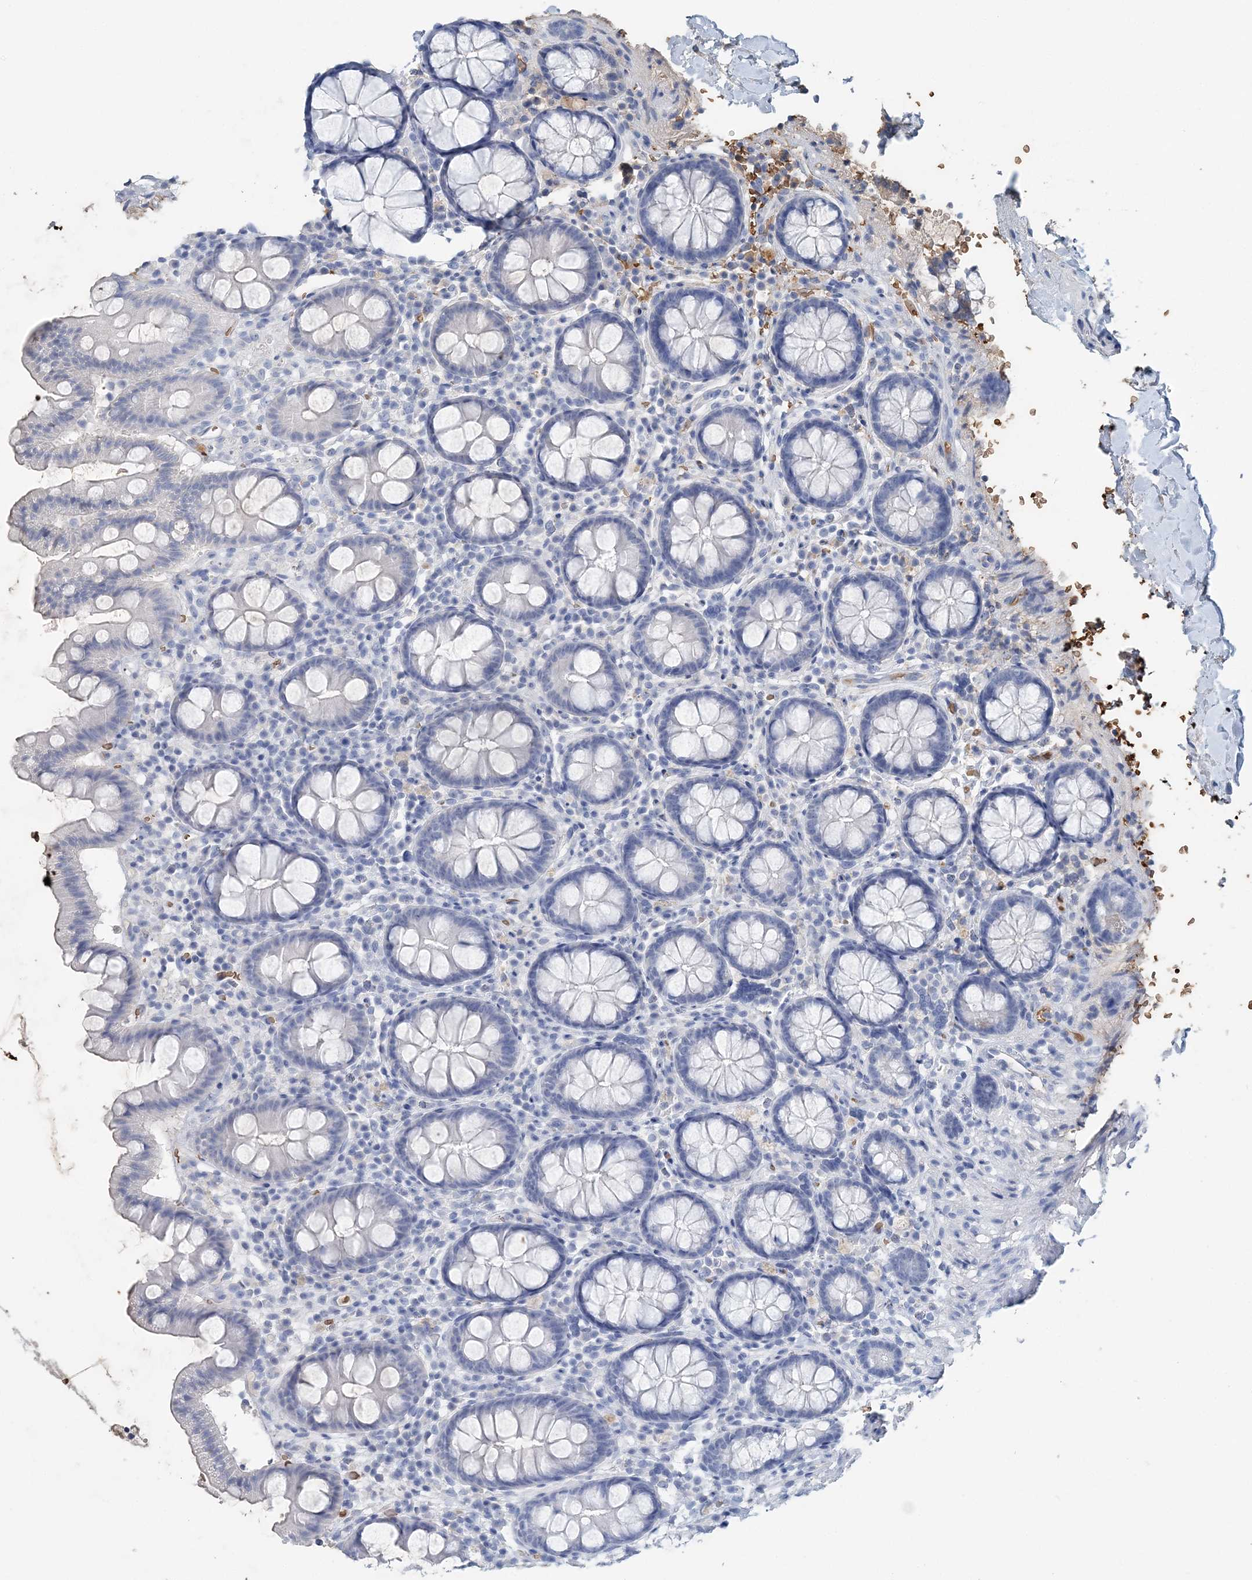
{"staining": {"intensity": "negative", "quantity": "none", "location": "none"}, "tissue": "colon", "cell_type": "Endothelial cells", "image_type": "normal", "snomed": [{"axis": "morphology", "description": "Normal tissue, NOS"}, {"axis": "topography", "description": "Colon"}], "caption": "Human colon stained for a protein using immunohistochemistry (IHC) reveals no staining in endothelial cells.", "gene": "HBD", "patient": {"sex": "female", "age": 79}}